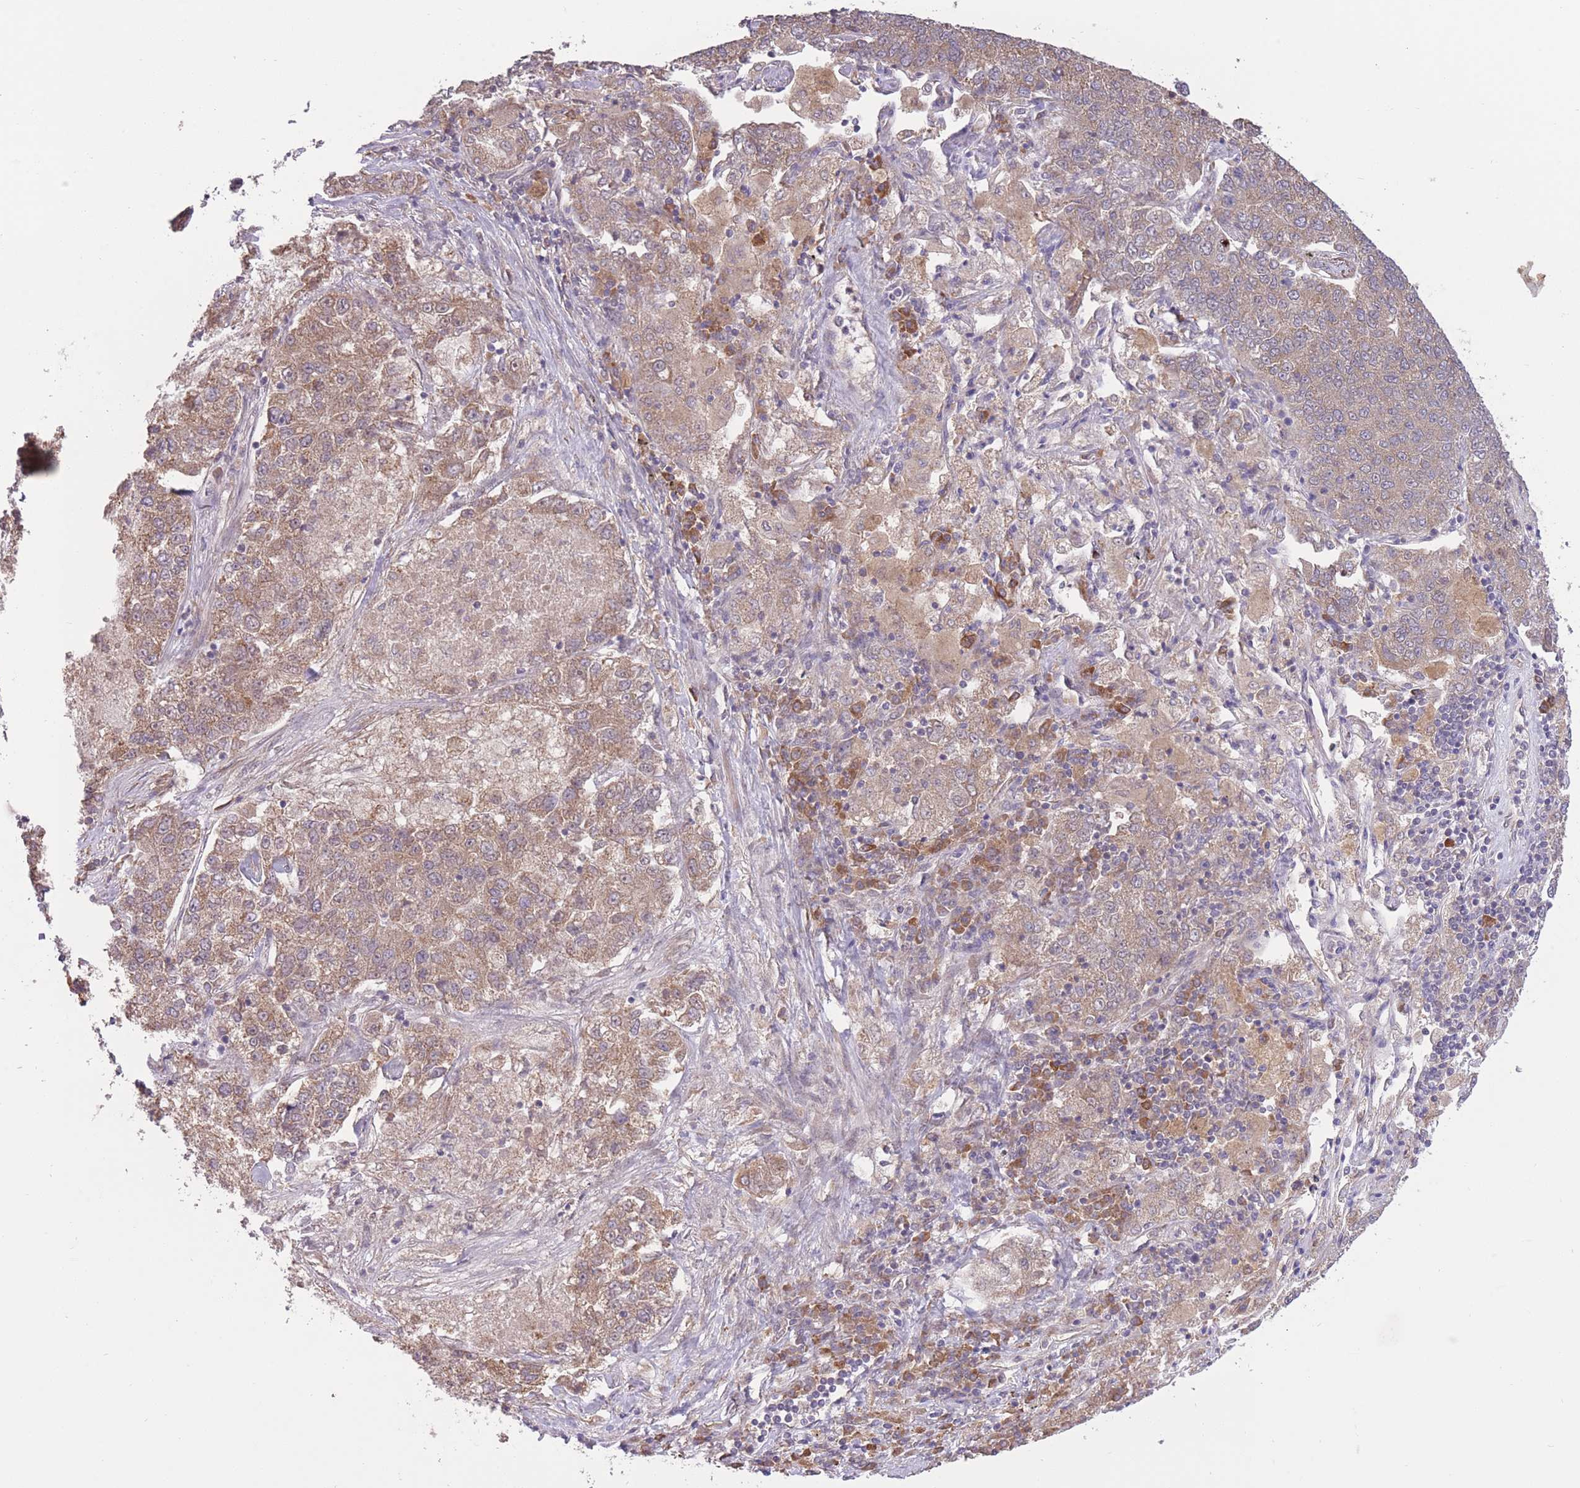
{"staining": {"intensity": "weak", "quantity": ">75%", "location": "cytoplasmic/membranous"}, "tissue": "lung cancer", "cell_type": "Tumor cells", "image_type": "cancer", "snomed": [{"axis": "morphology", "description": "Adenocarcinoma, NOS"}, {"axis": "topography", "description": "Lung"}], "caption": "DAB immunohistochemical staining of human lung adenocarcinoma displays weak cytoplasmic/membranous protein staining in approximately >75% of tumor cells.", "gene": "POLR3F", "patient": {"sex": "male", "age": 49}}